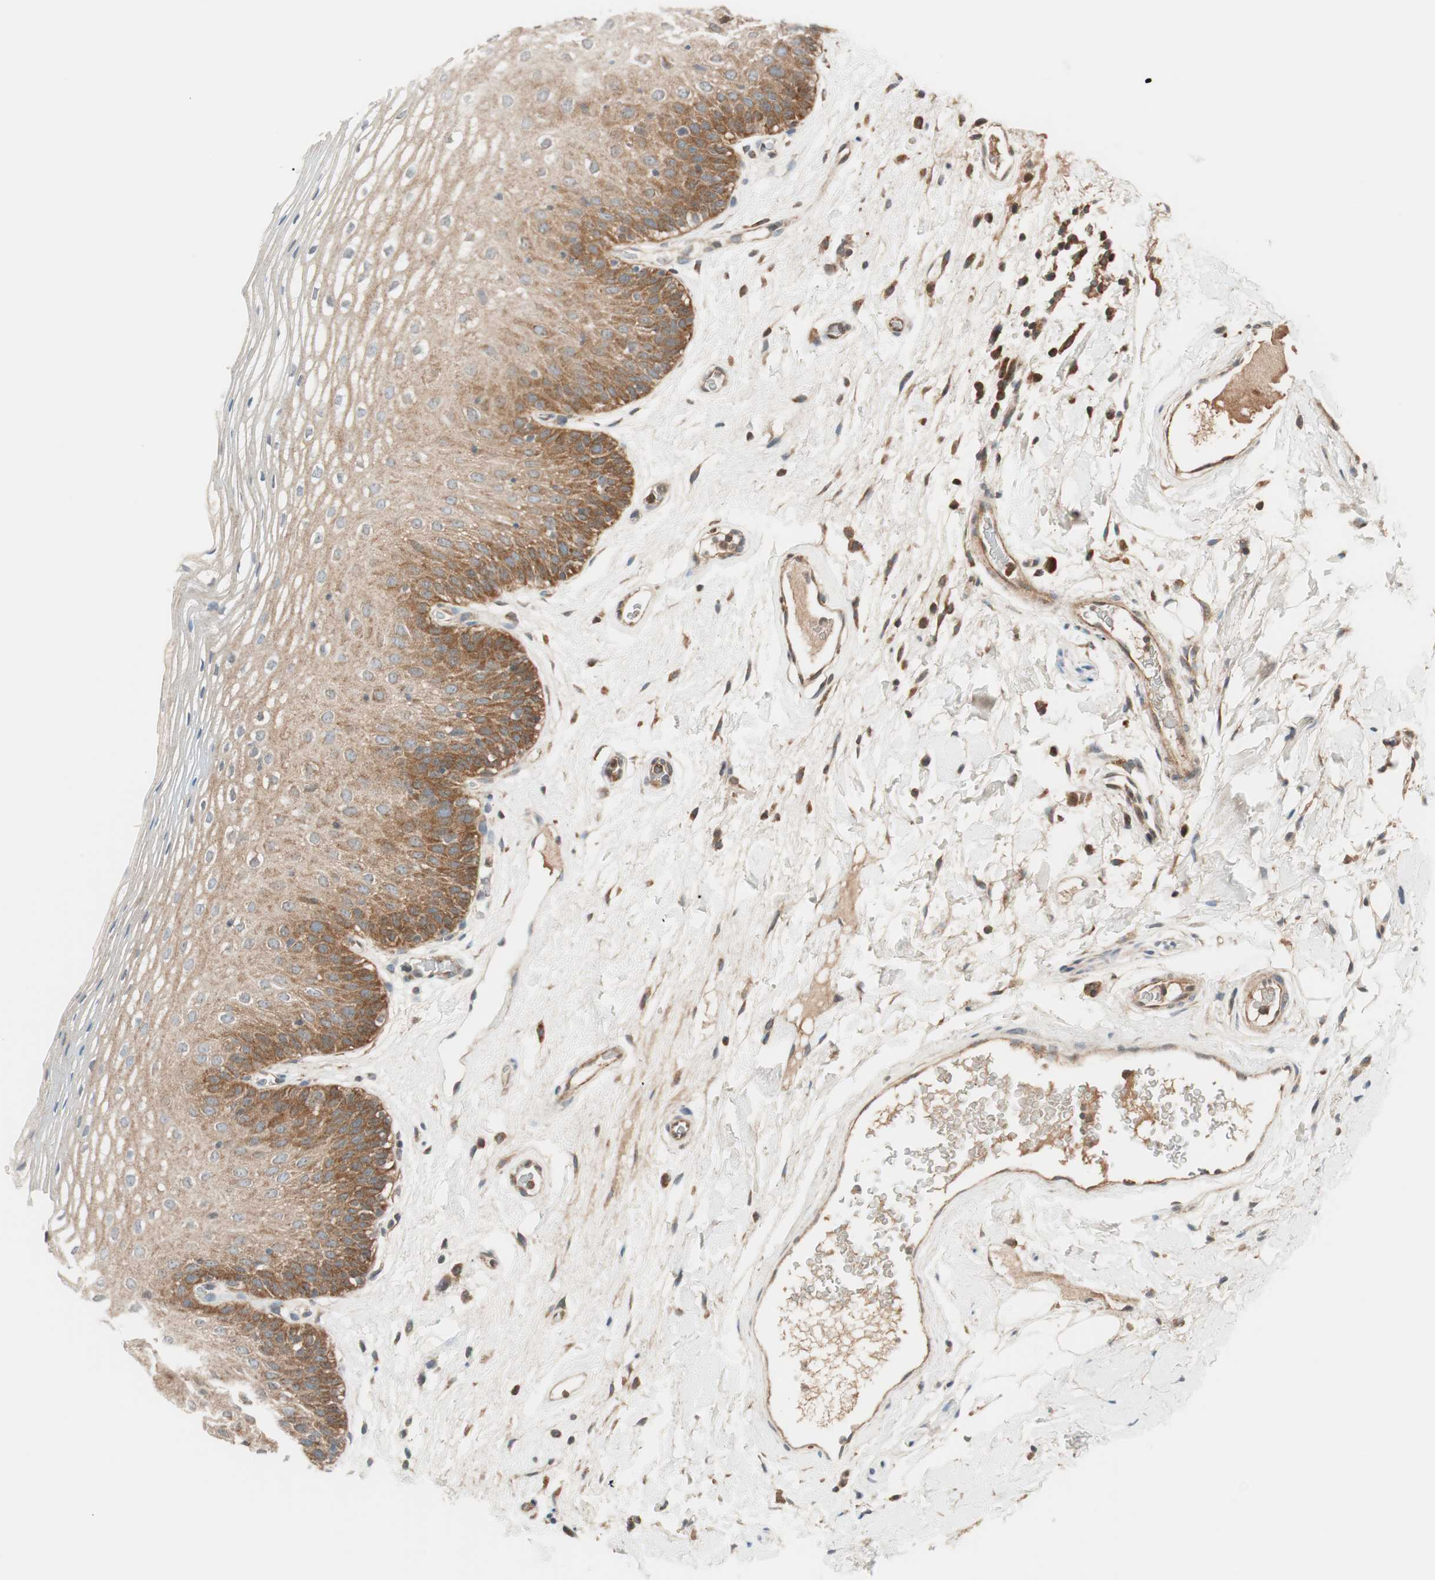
{"staining": {"intensity": "strong", "quantity": "25%-75%", "location": "cytoplasmic/membranous"}, "tissue": "oral mucosa", "cell_type": "Squamous epithelial cells", "image_type": "normal", "snomed": [{"axis": "morphology", "description": "Normal tissue, NOS"}, {"axis": "morphology", "description": "Squamous cell carcinoma, NOS"}, {"axis": "topography", "description": "Skeletal muscle"}, {"axis": "topography", "description": "Oral tissue"}], "caption": "The photomicrograph exhibits a brown stain indicating the presence of a protein in the cytoplasmic/membranous of squamous epithelial cells in oral mucosa.", "gene": "ABI1", "patient": {"sex": "male", "age": 71}}